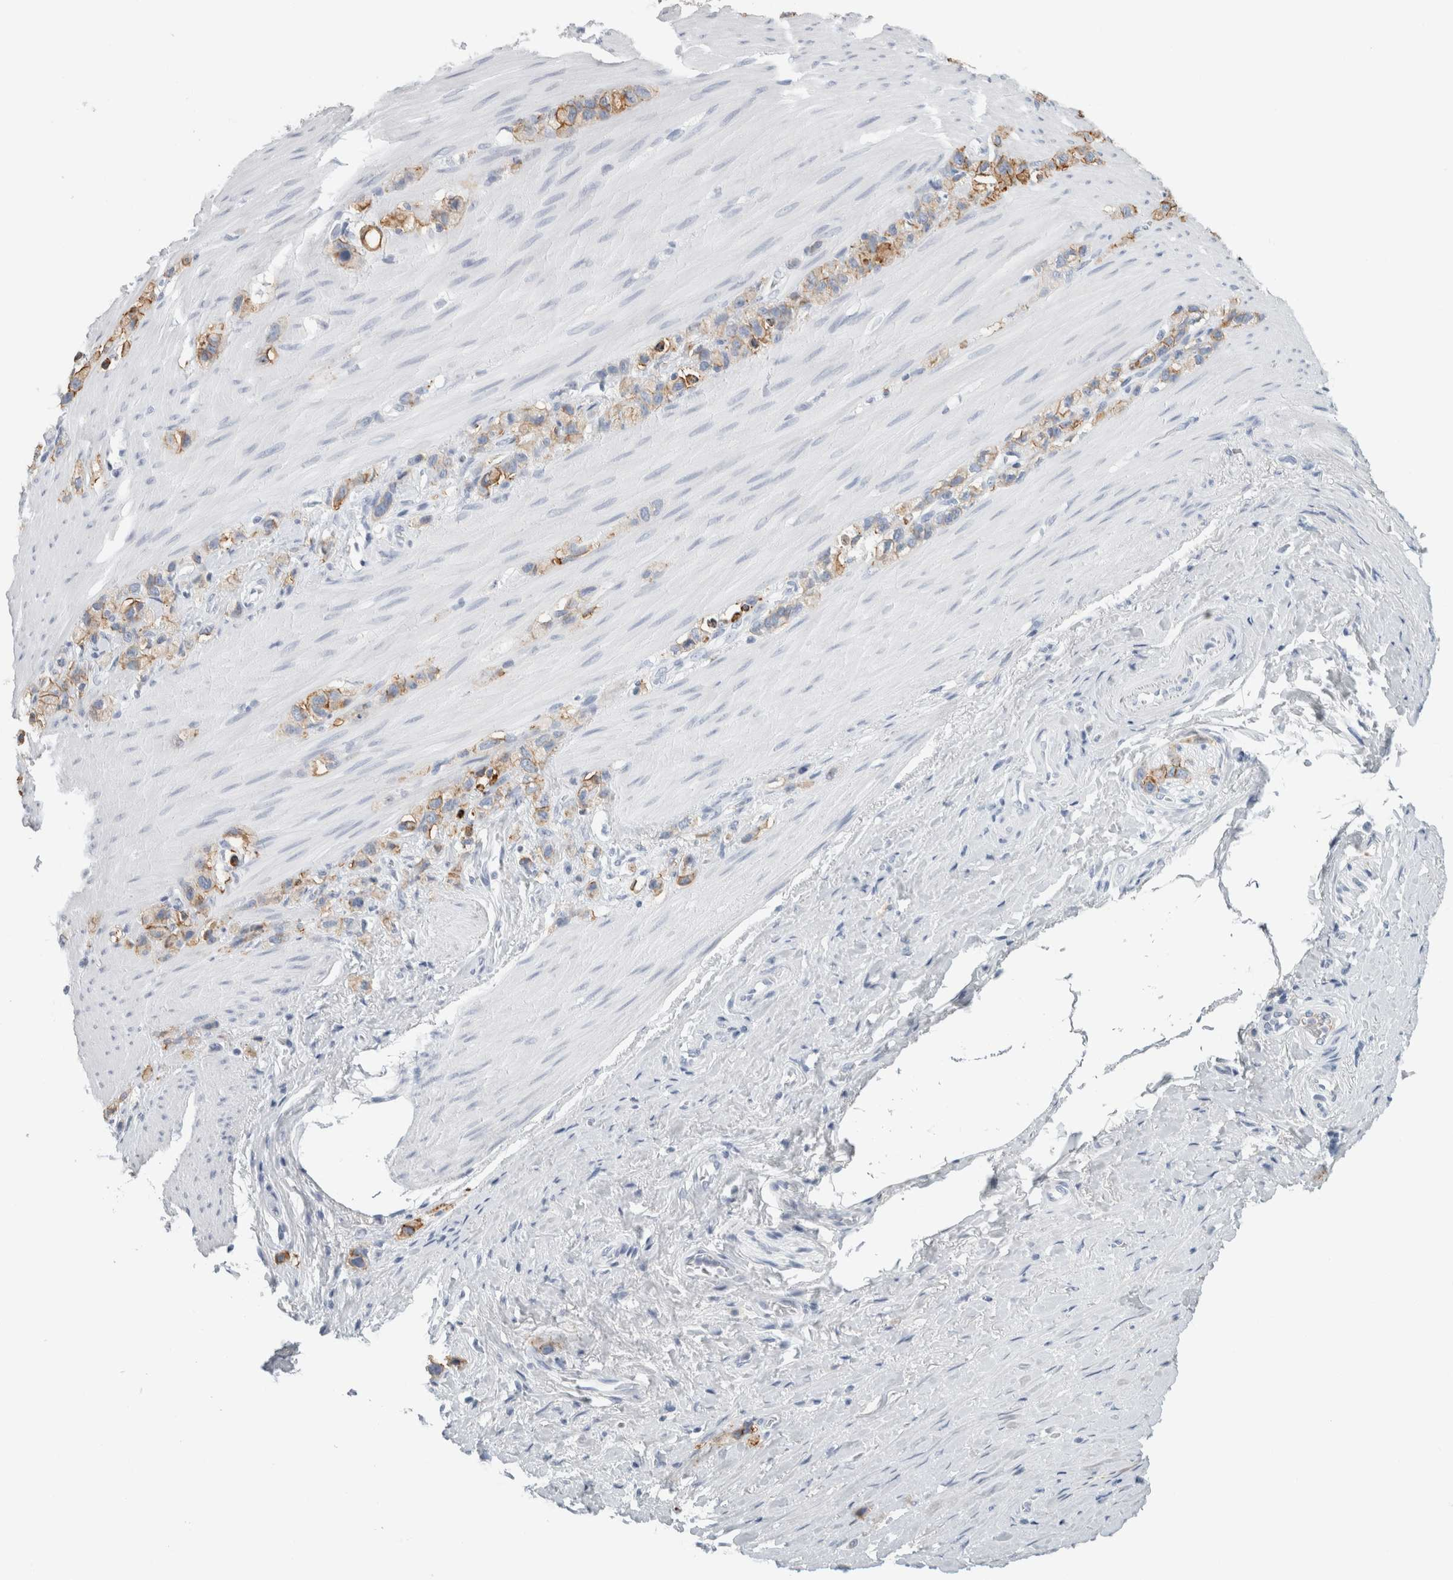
{"staining": {"intensity": "weak", "quantity": "<25%", "location": "cytoplasmic/membranous"}, "tissue": "stomach cancer", "cell_type": "Tumor cells", "image_type": "cancer", "snomed": [{"axis": "morphology", "description": "Normal tissue, NOS"}, {"axis": "morphology", "description": "Adenocarcinoma, NOS"}, {"axis": "morphology", "description": "Adenocarcinoma, High grade"}, {"axis": "topography", "description": "Stomach, upper"}, {"axis": "topography", "description": "Stomach"}], "caption": "Immunohistochemistry image of stomach adenocarcinoma stained for a protein (brown), which reveals no positivity in tumor cells.", "gene": "TSPAN8", "patient": {"sex": "female", "age": 65}}